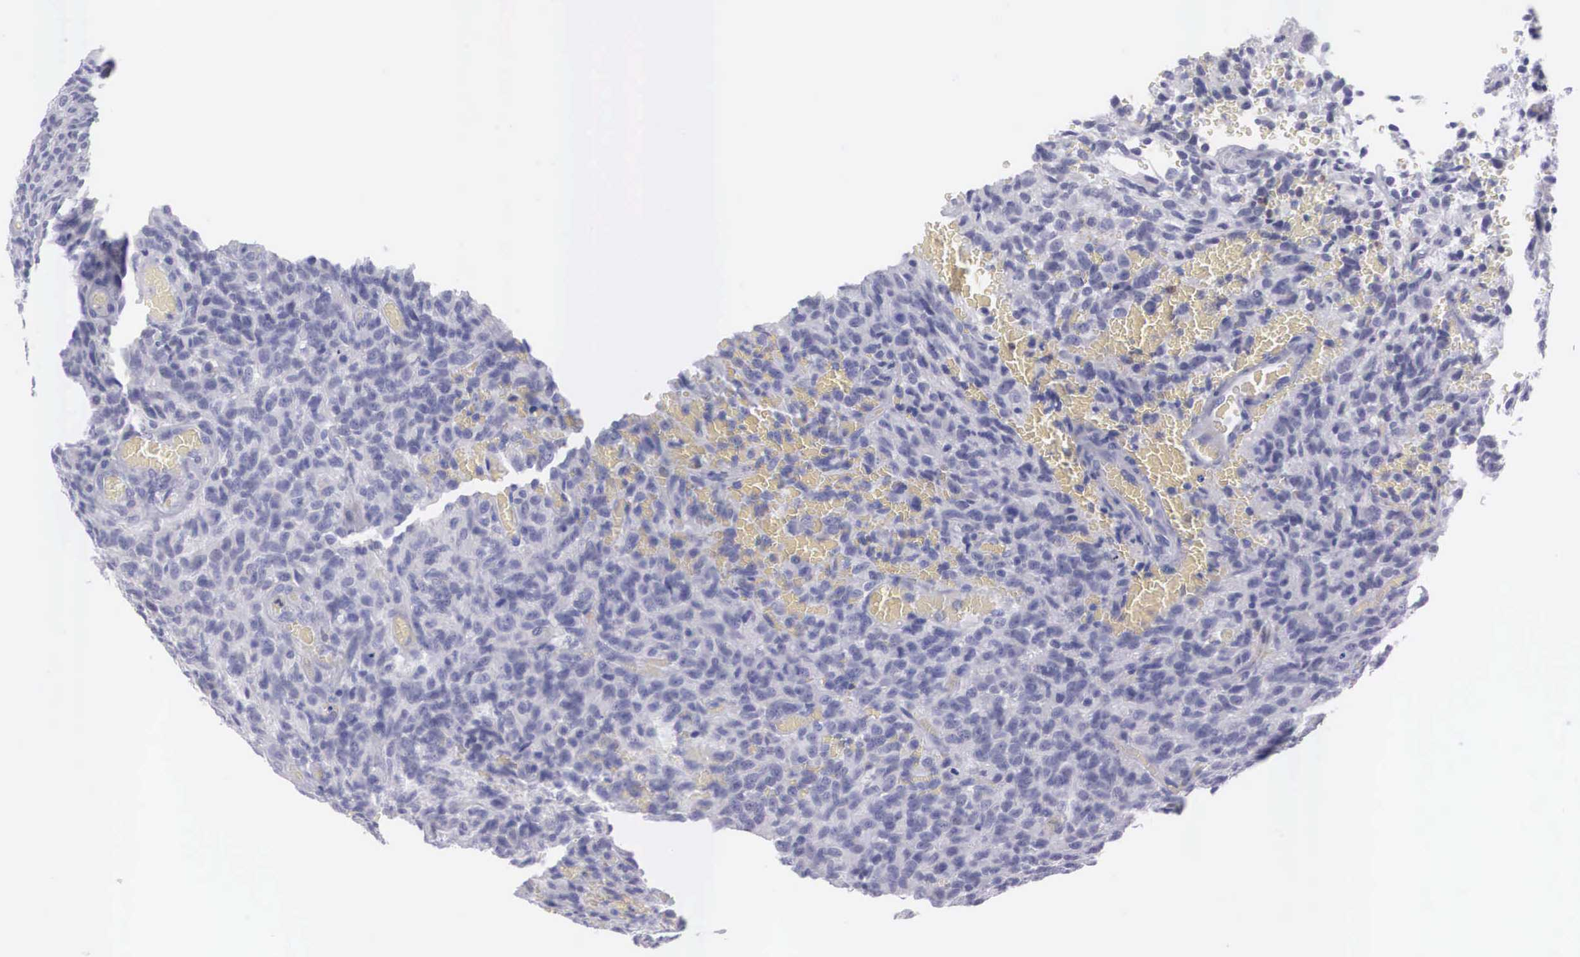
{"staining": {"intensity": "negative", "quantity": "none", "location": "none"}, "tissue": "glioma", "cell_type": "Tumor cells", "image_type": "cancer", "snomed": [{"axis": "morphology", "description": "Glioma, malignant, High grade"}, {"axis": "topography", "description": "Brain"}], "caption": "Immunohistochemistry of human malignant glioma (high-grade) displays no expression in tumor cells. The staining was performed using DAB (3,3'-diaminobenzidine) to visualize the protein expression in brown, while the nuclei were stained in blue with hematoxylin (Magnification: 20x).", "gene": "REPS2", "patient": {"sex": "male", "age": 56}}